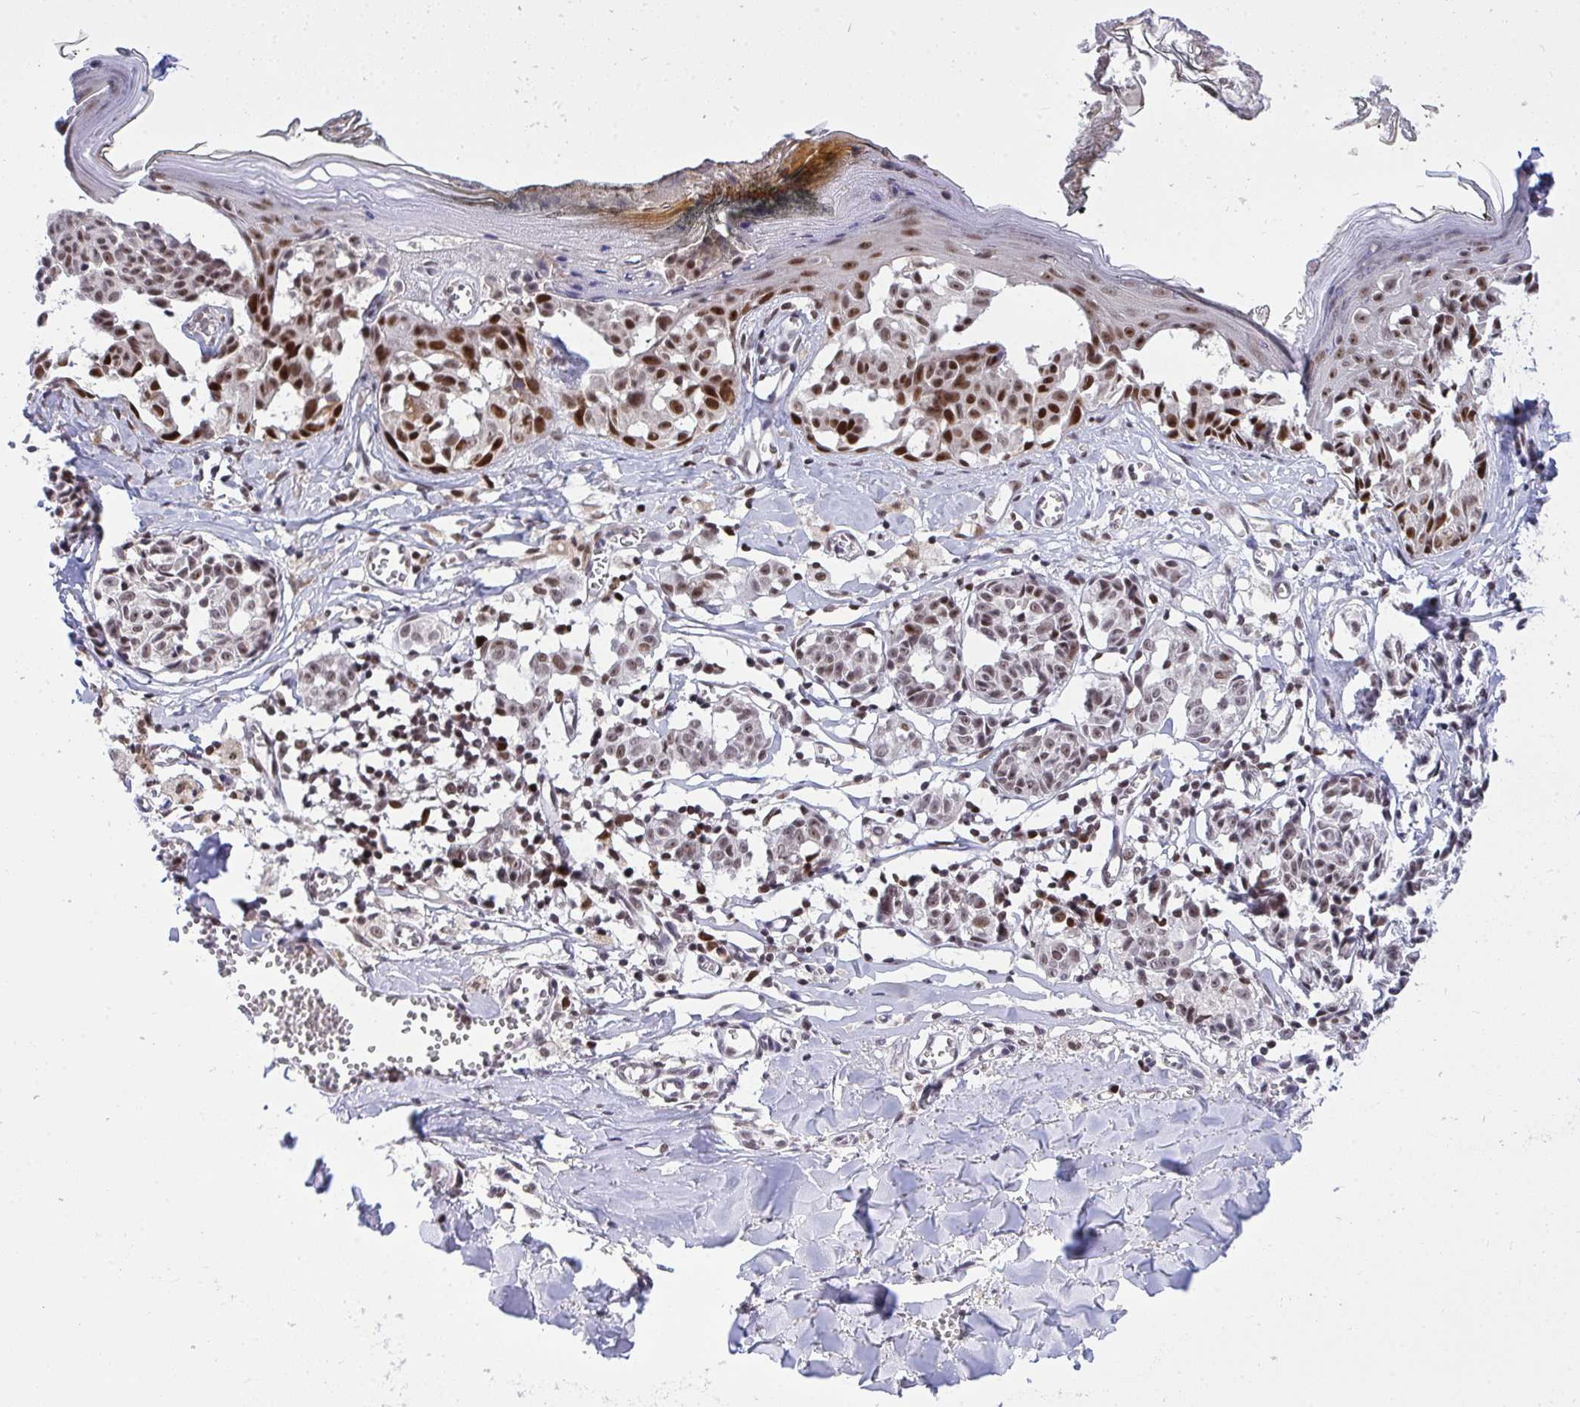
{"staining": {"intensity": "moderate", "quantity": "<25%", "location": "nuclear"}, "tissue": "melanoma", "cell_type": "Tumor cells", "image_type": "cancer", "snomed": [{"axis": "morphology", "description": "Malignant melanoma, NOS"}, {"axis": "topography", "description": "Skin"}], "caption": "This micrograph shows immunohistochemistry staining of human melanoma, with low moderate nuclear positivity in approximately <25% of tumor cells.", "gene": "RFC4", "patient": {"sex": "female", "age": 43}}